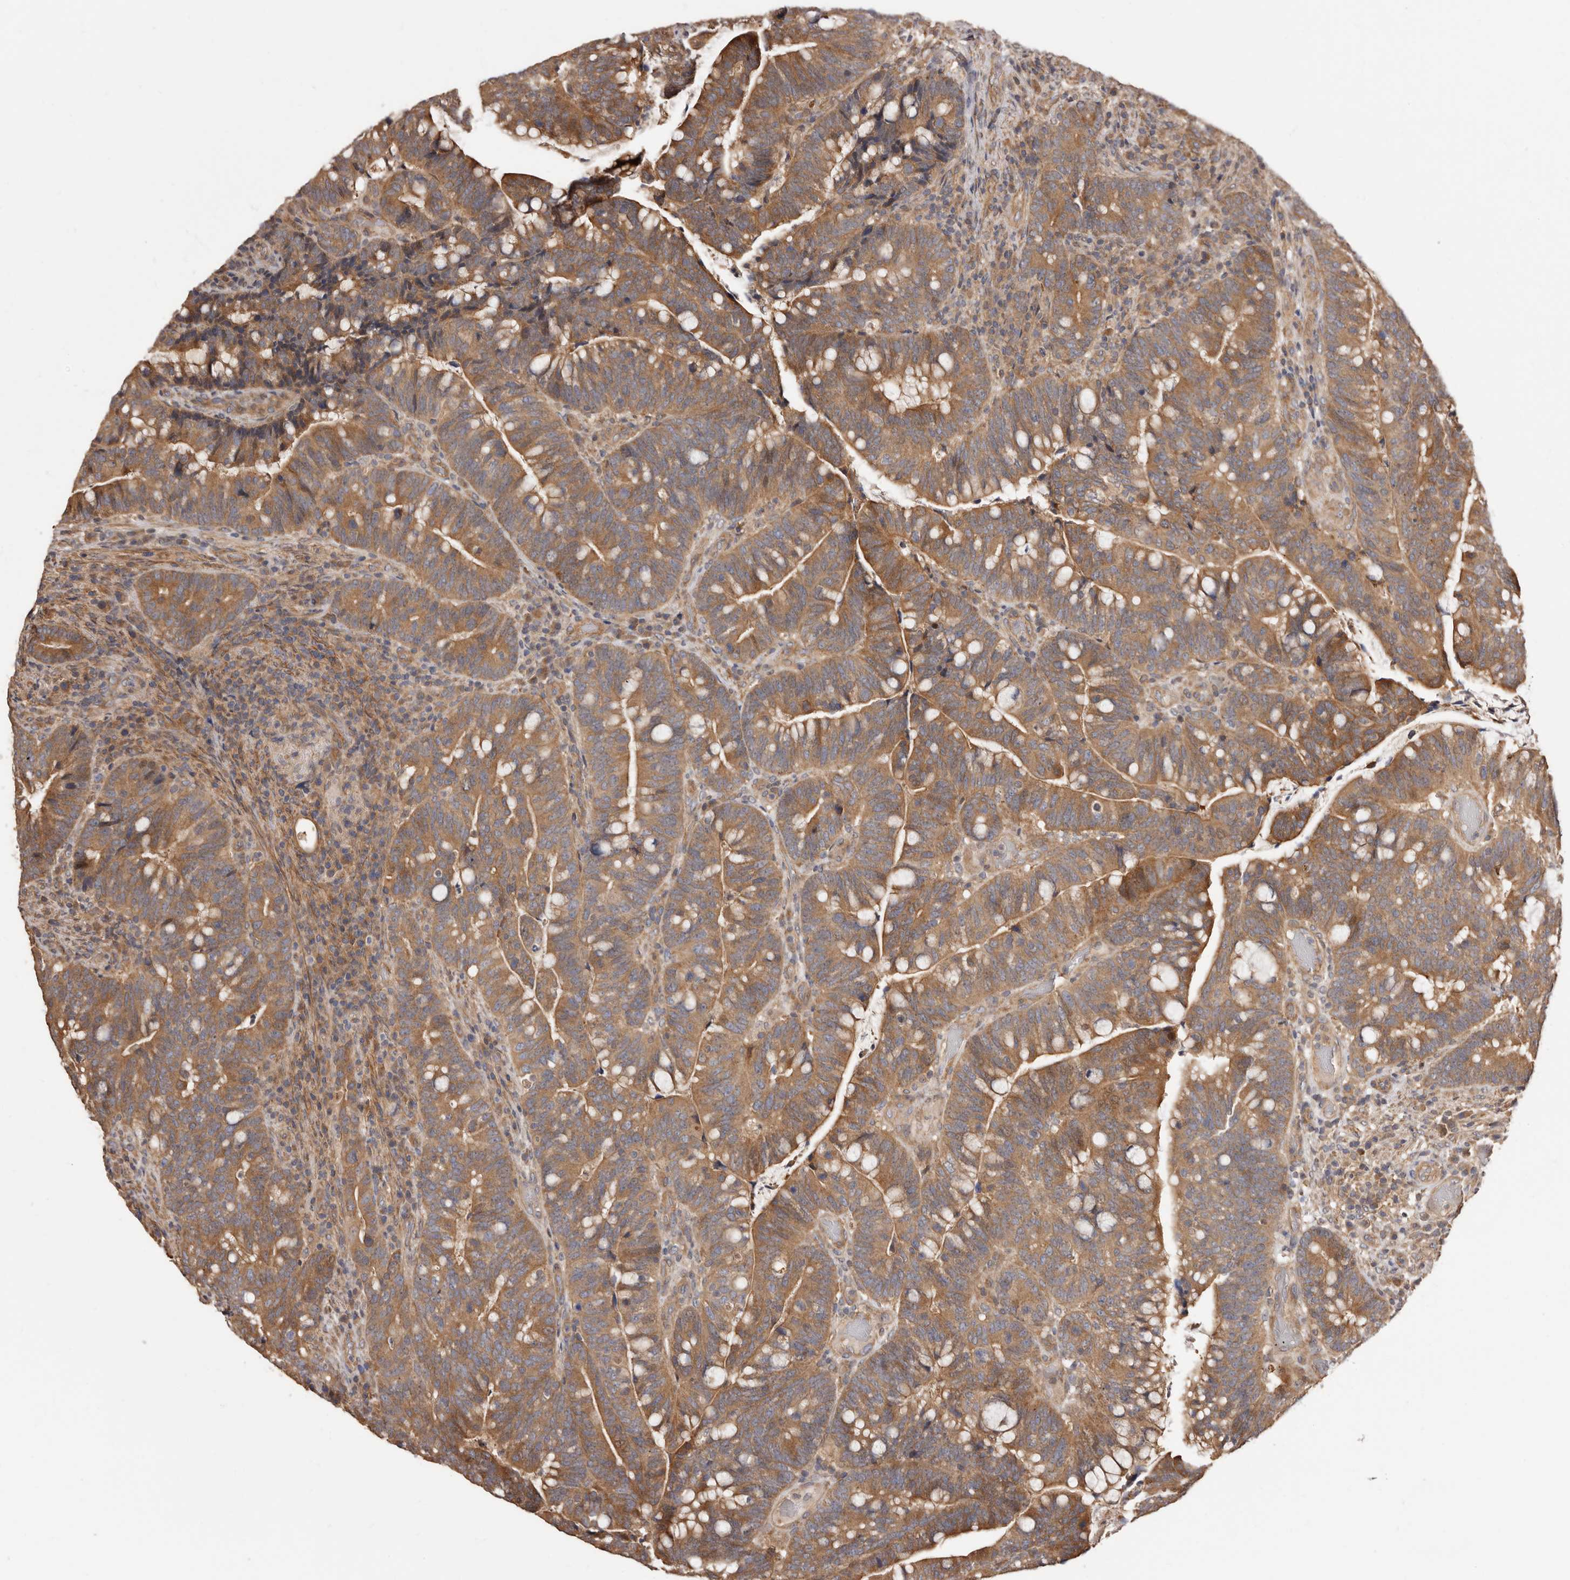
{"staining": {"intensity": "moderate", "quantity": ">75%", "location": "cytoplasmic/membranous"}, "tissue": "colorectal cancer", "cell_type": "Tumor cells", "image_type": "cancer", "snomed": [{"axis": "morphology", "description": "Adenocarcinoma, NOS"}, {"axis": "topography", "description": "Colon"}], "caption": "Moderate cytoplasmic/membranous expression for a protein is appreciated in about >75% of tumor cells of colorectal cancer using IHC.", "gene": "COQ8B", "patient": {"sex": "female", "age": 66}}